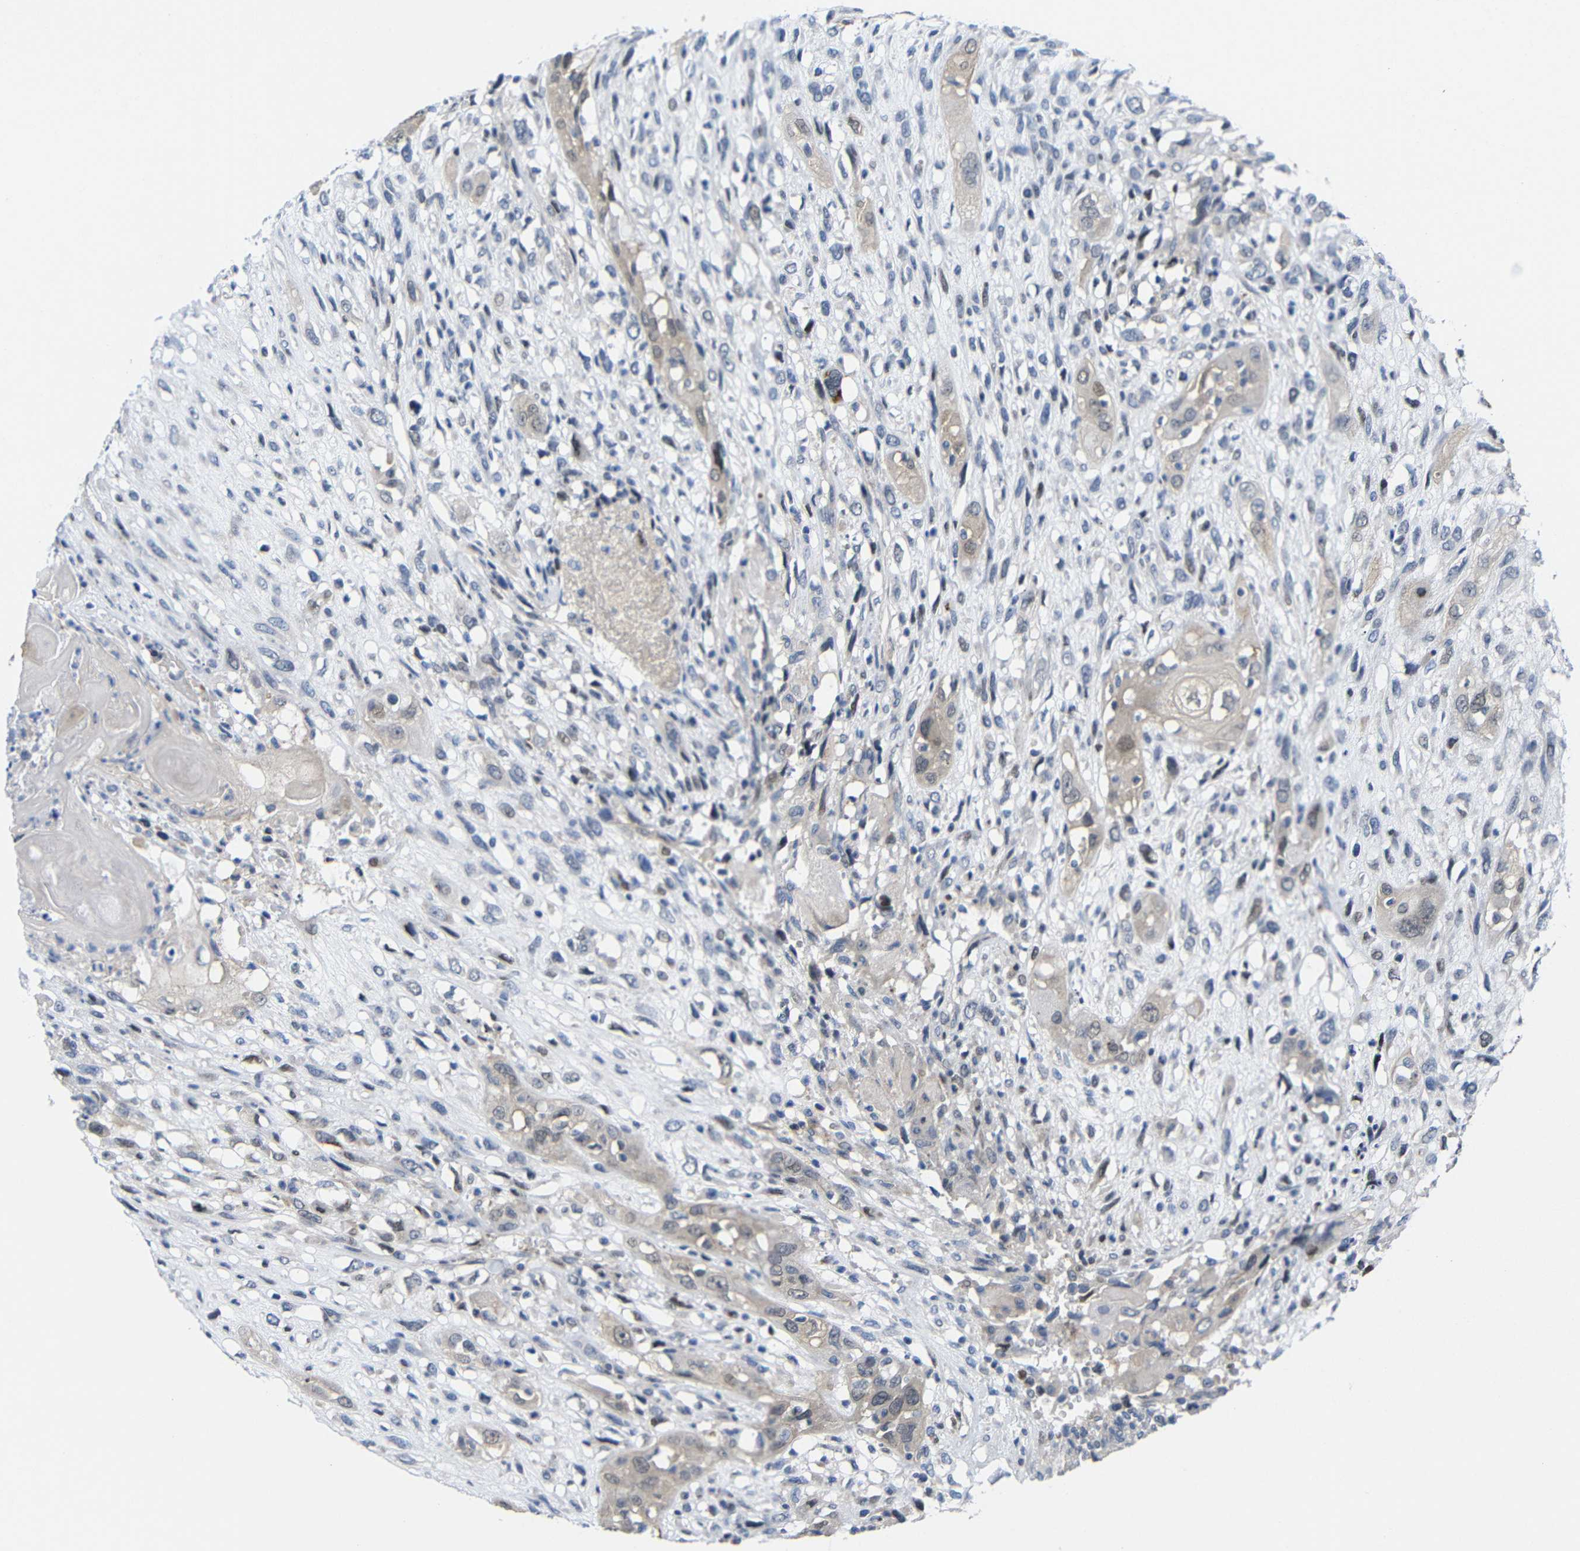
{"staining": {"intensity": "weak", "quantity": "<25%", "location": "cytoplasmic/membranous,nuclear"}, "tissue": "head and neck cancer", "cell_type": "Tumor cells", "image_type": "cancer", "snomed": [{"axis": "morphology", "description": "Necrosis, NOS"}, {"axis": "morphology", "description": "Neoplasm, malignant, NOS"}, {"axis": "topography", "description": "Salivary gland"}, {"axis": "topography", "description": "Head-Neck"}], "caption": "An immunohistochemistry (IHC) image of head and neck neoplasm (malignant) is shown. There is no staining in tumor cells of head and neck neoplasm (malignant).", "gene": "CMTM1", "patient": {"sex": "male", "age": 43}}